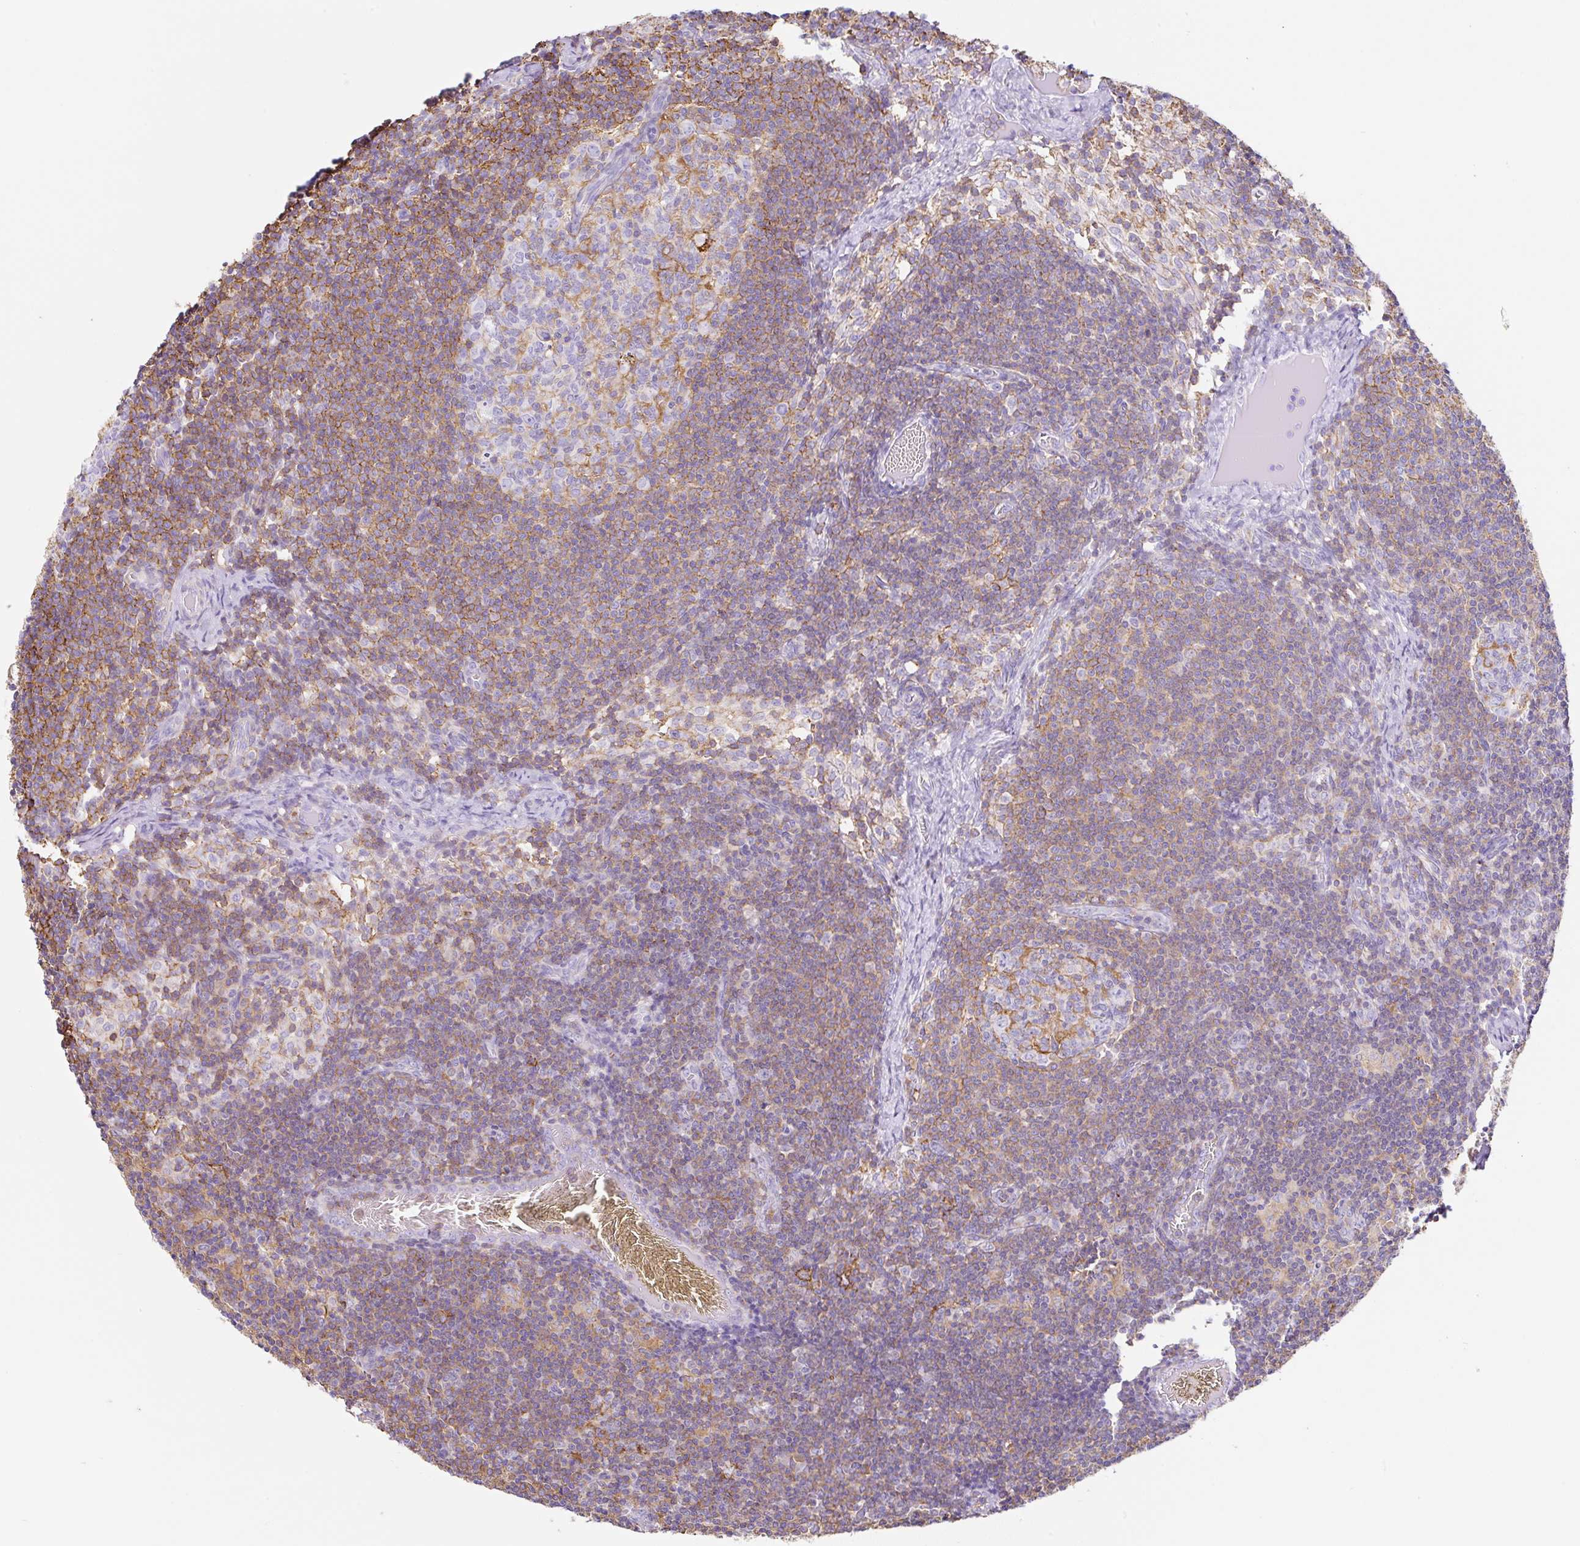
{"staining": {"intensity": "negative", "quantity": "none", "location": "none"}, "tissue": "lymph node", "cell_type": "Germinal center cells", "image_type": "normal", "snomed": [{"axis": "morphology", "description": "Normal tissue, NOS"}, {"axis": "topography", "description": "Lymph node"}], "caption": "Immunohistochemistry image of benign lymph node: lymph node stained with DAB (3,3'-diaminobenzidine) exhibits no significant protein positivity in germinal center cells.", "gene": "MTTP", "patient": {"sex": "female", "age": 31}}